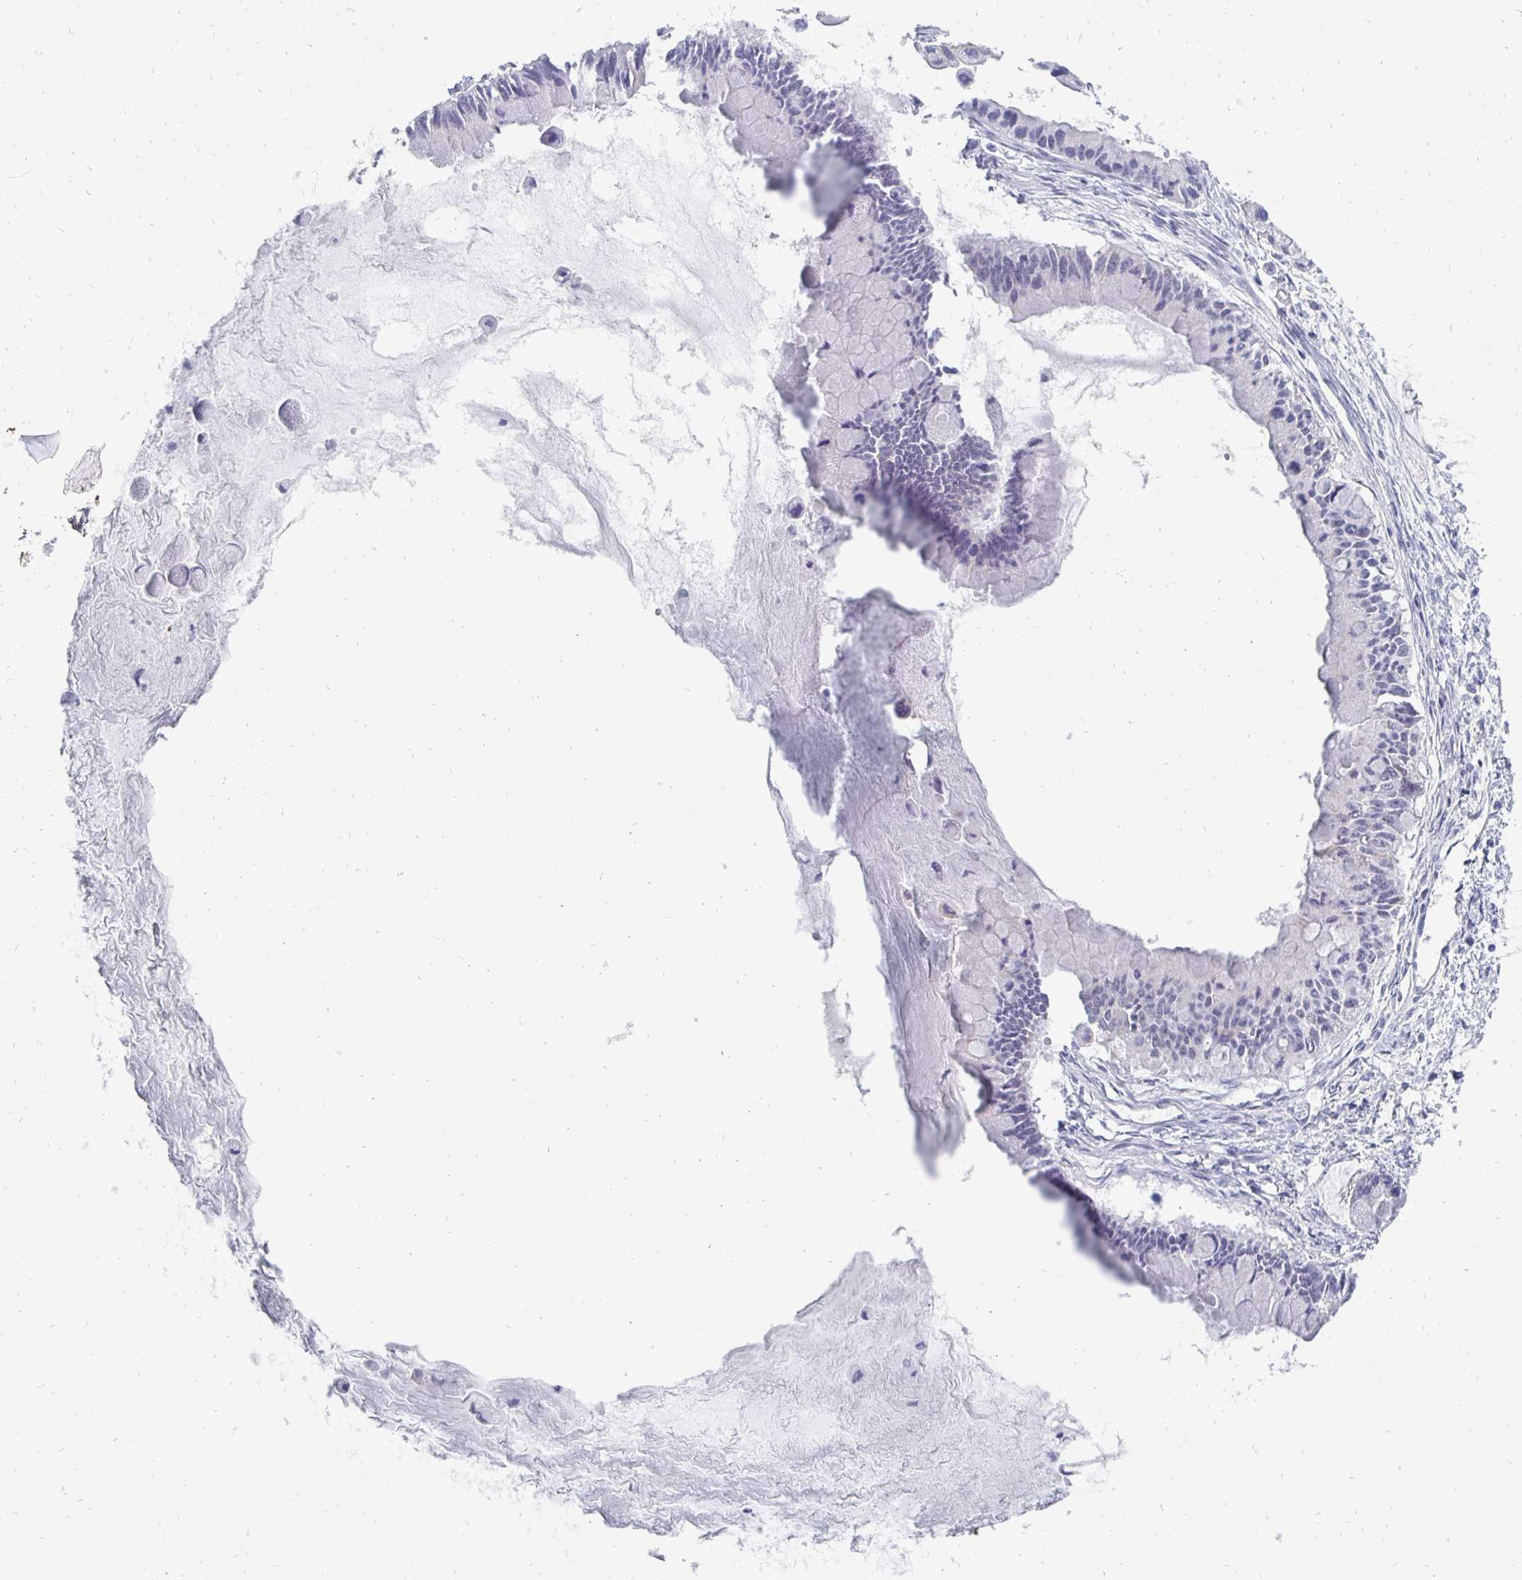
{"staining": {"intensity": "negative", "quantity": "none", "location": "none"}, "tissue": "ovarian cancer", "cell_type": "Tumor cells", "image_type": "cancer", "snomed": [{"axis": "morphology", "description": "Cystadenocarcinoma, mucinous, NOS"}, {"axis": "topography", "description": "Ovary"}], "caption": "This histopathology image is of ovarian cancer (mucinous cystadenocarcinoma) stained with immunohistochemistry to label a protein in brown with the nuclei are counter-stained blue. There is no positivity in tumor cells.", "gene": "SYCP3", "patient": {"sex": "female", "age": 63}}